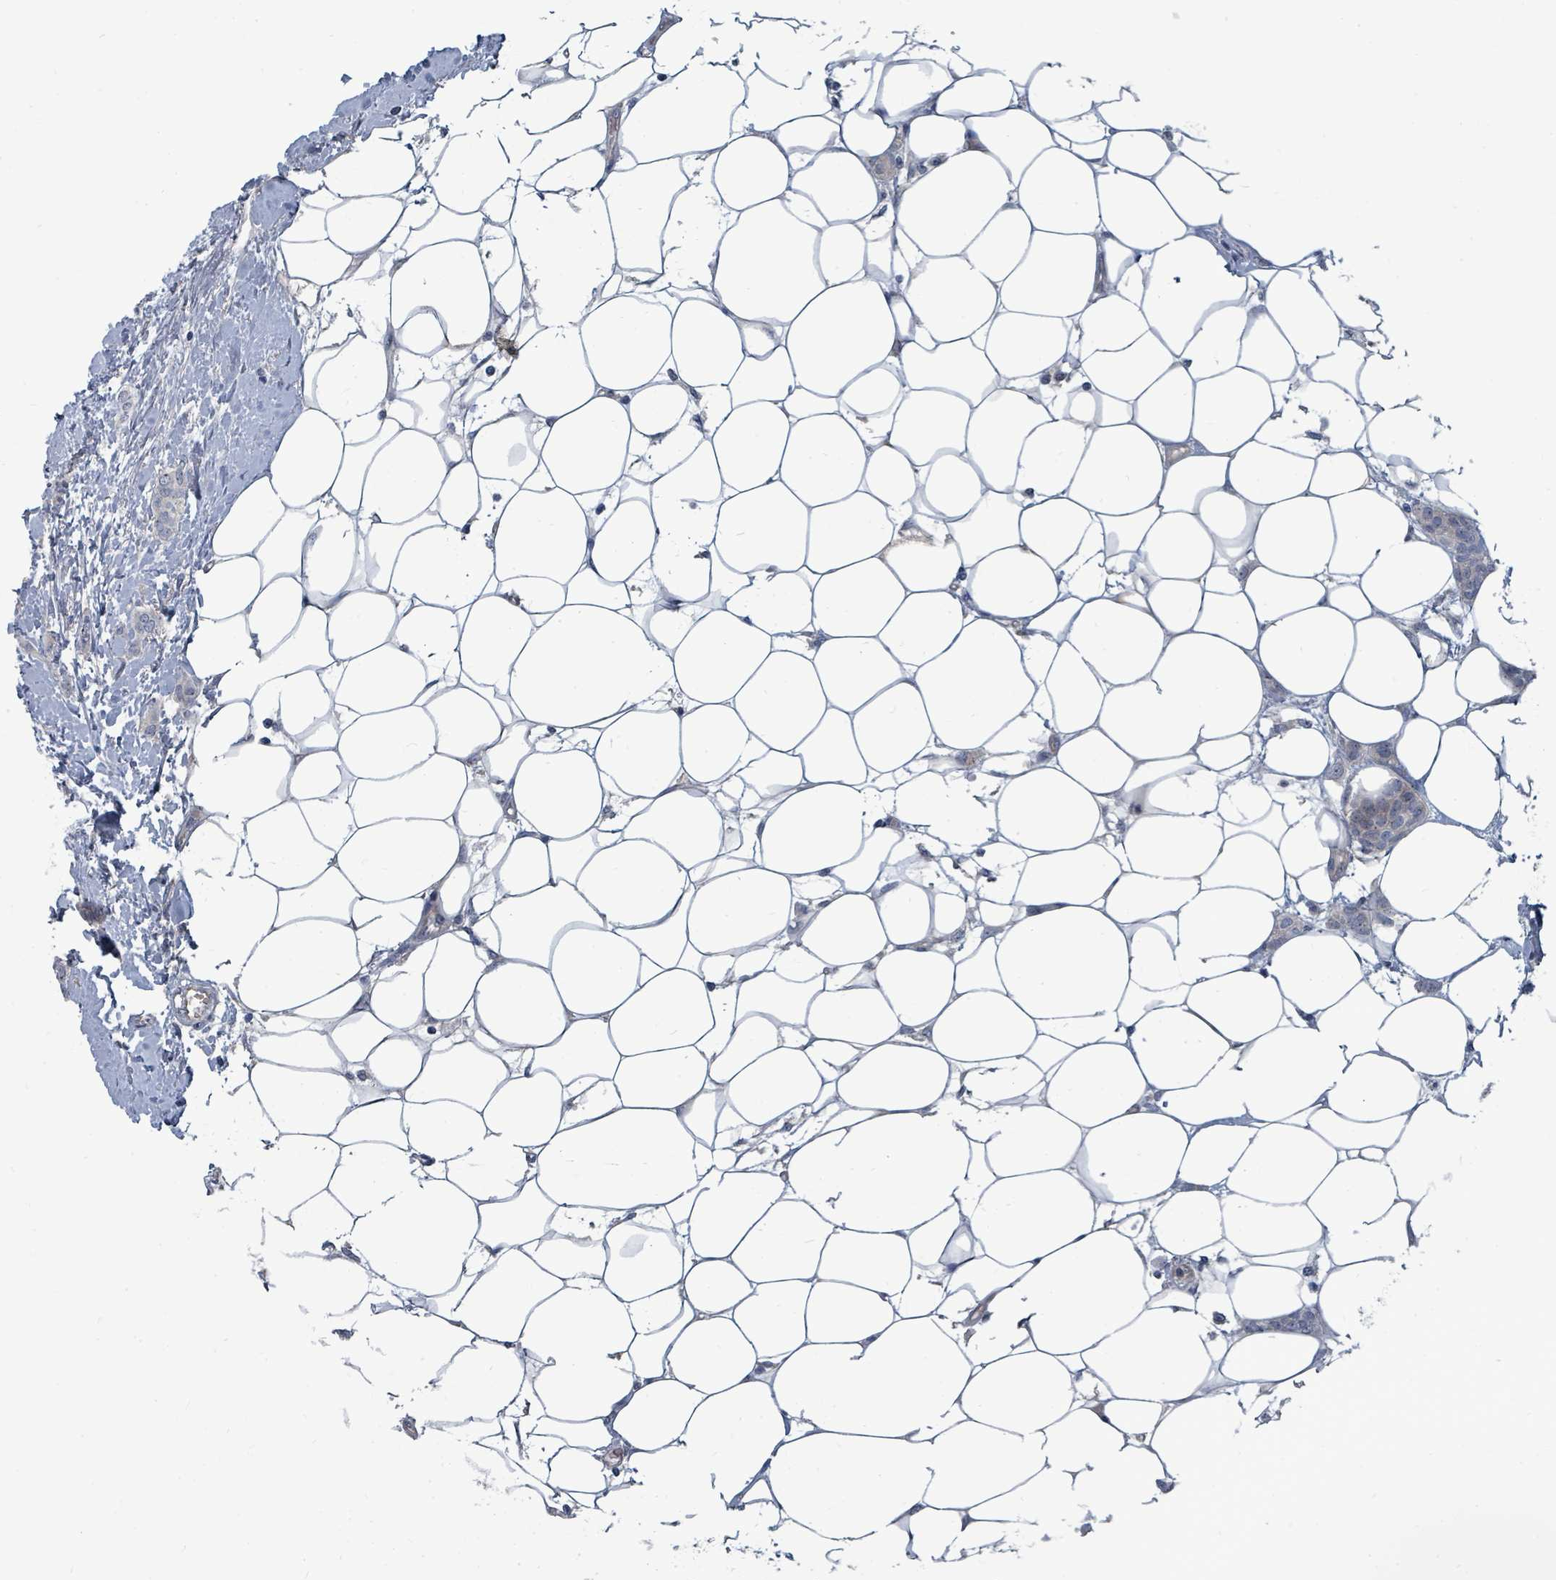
{"staining": {"intensity": "negative", "quantity": "none", "location": "none"}, "tissue": "breast cancer", "cell_type": "Tumor cells", "image_type": "cancer", "snomed": [{"axis": "morphology", "description": "Duct carcinoma"}, {"axis": "topography", "description": "Breast"}], "caption": "Immunohistochemistry of human infiltrating ductal carcinoma (breast) exhibits no expression in tumor cells.", "gene": "TRDMT1", "patient": {"sex": "female", "age": 72}}